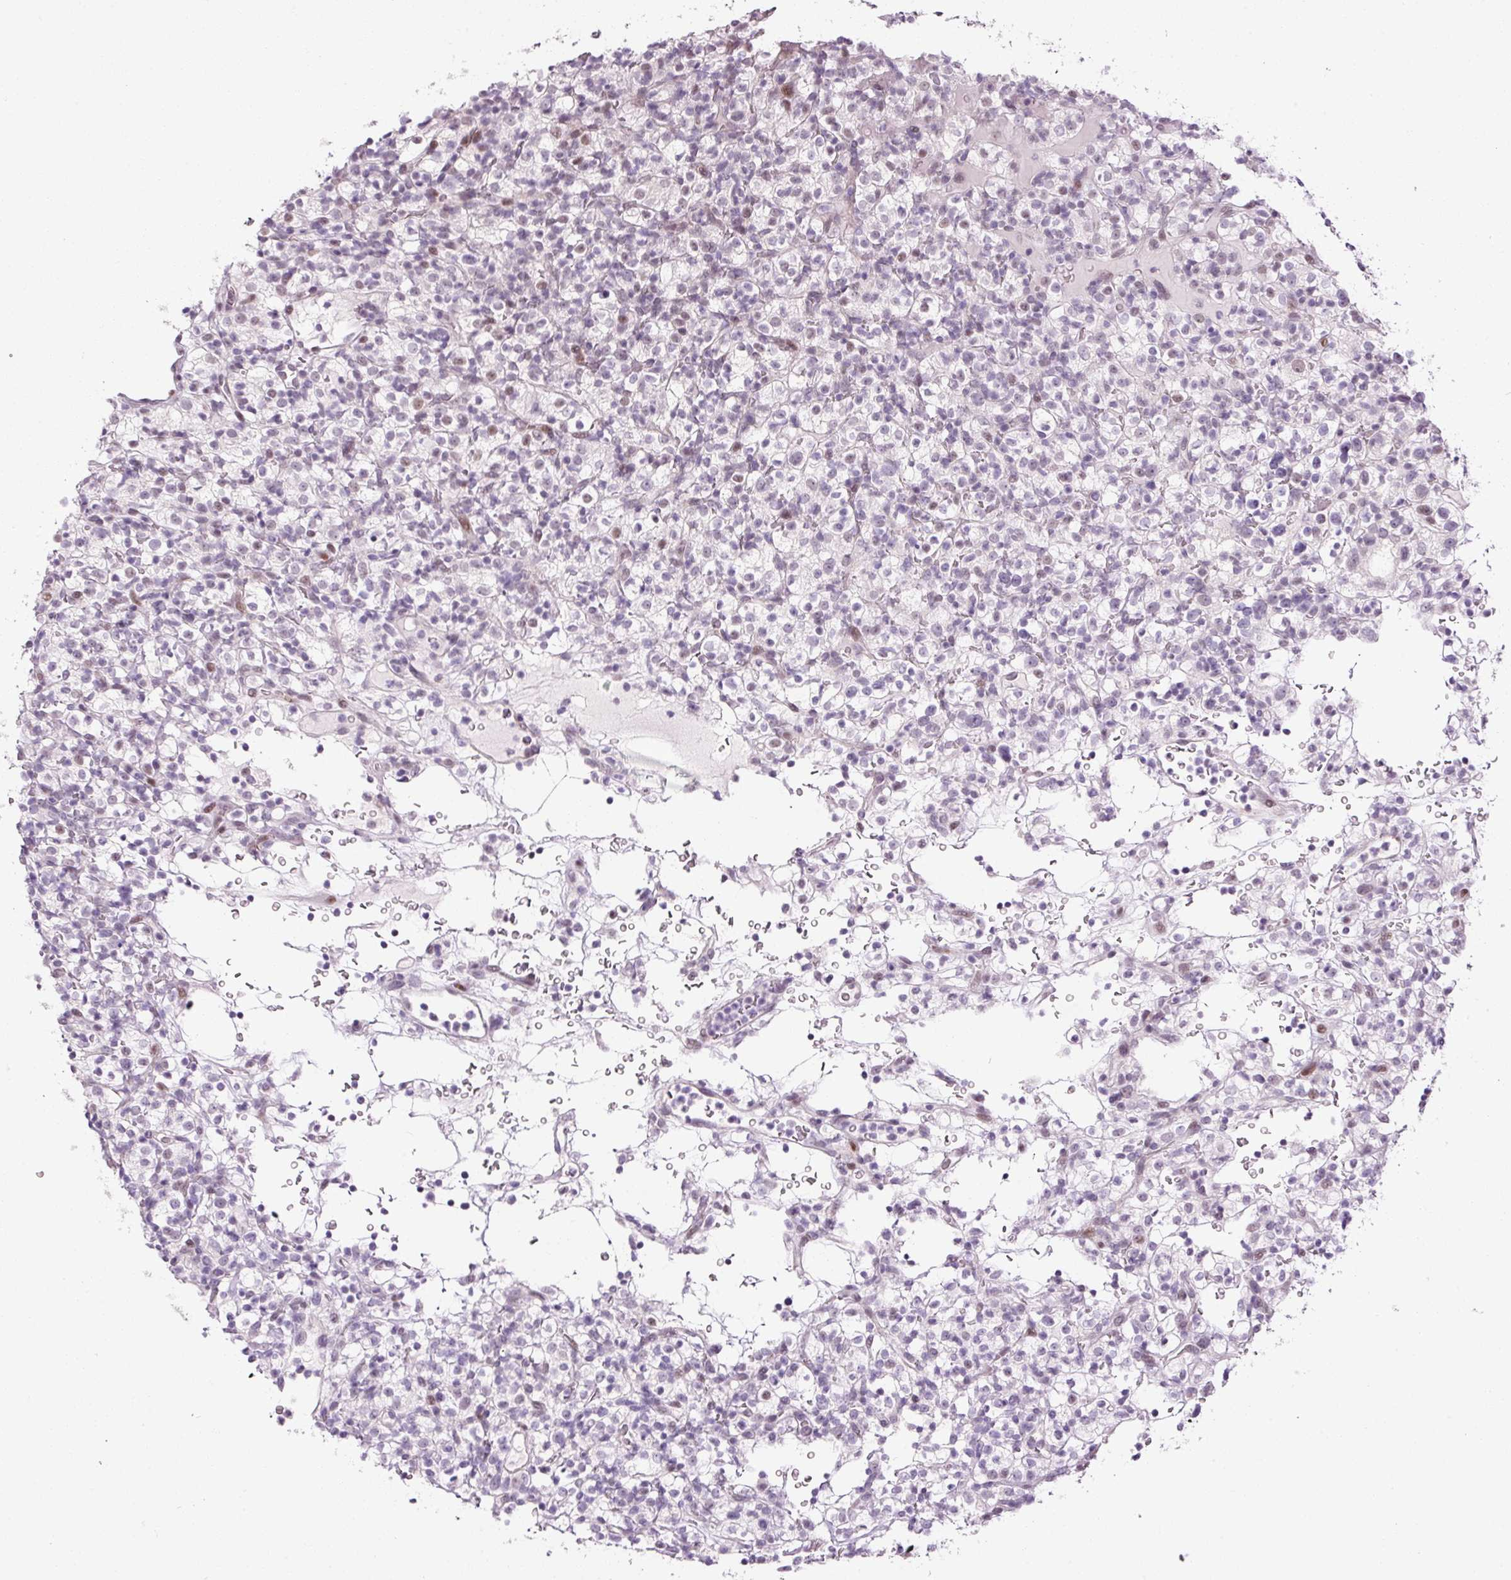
{"staining": {"intensity": "weak", "quantity": "<25%", "location": "nuclear"}, "tissue": "renal cancer", "cell_type": "Tumor cells", "image_type": "cancer", "snomed": [{"axis": "morphology", "description": "Normal tissue, NOS"}, {"axis": "morphology", "description": "Adenocarcinoma, NOS"}, {"axis": "topography", "description": "Kidney"}], "caption": "Immunohistochemistry (IHC) micrograph of renal cancer stained for a protein (brown), which shows no staining in tumor cells.", "gene": "ANKRD20A1", "patient": {"sex": "female", "age": 72}}